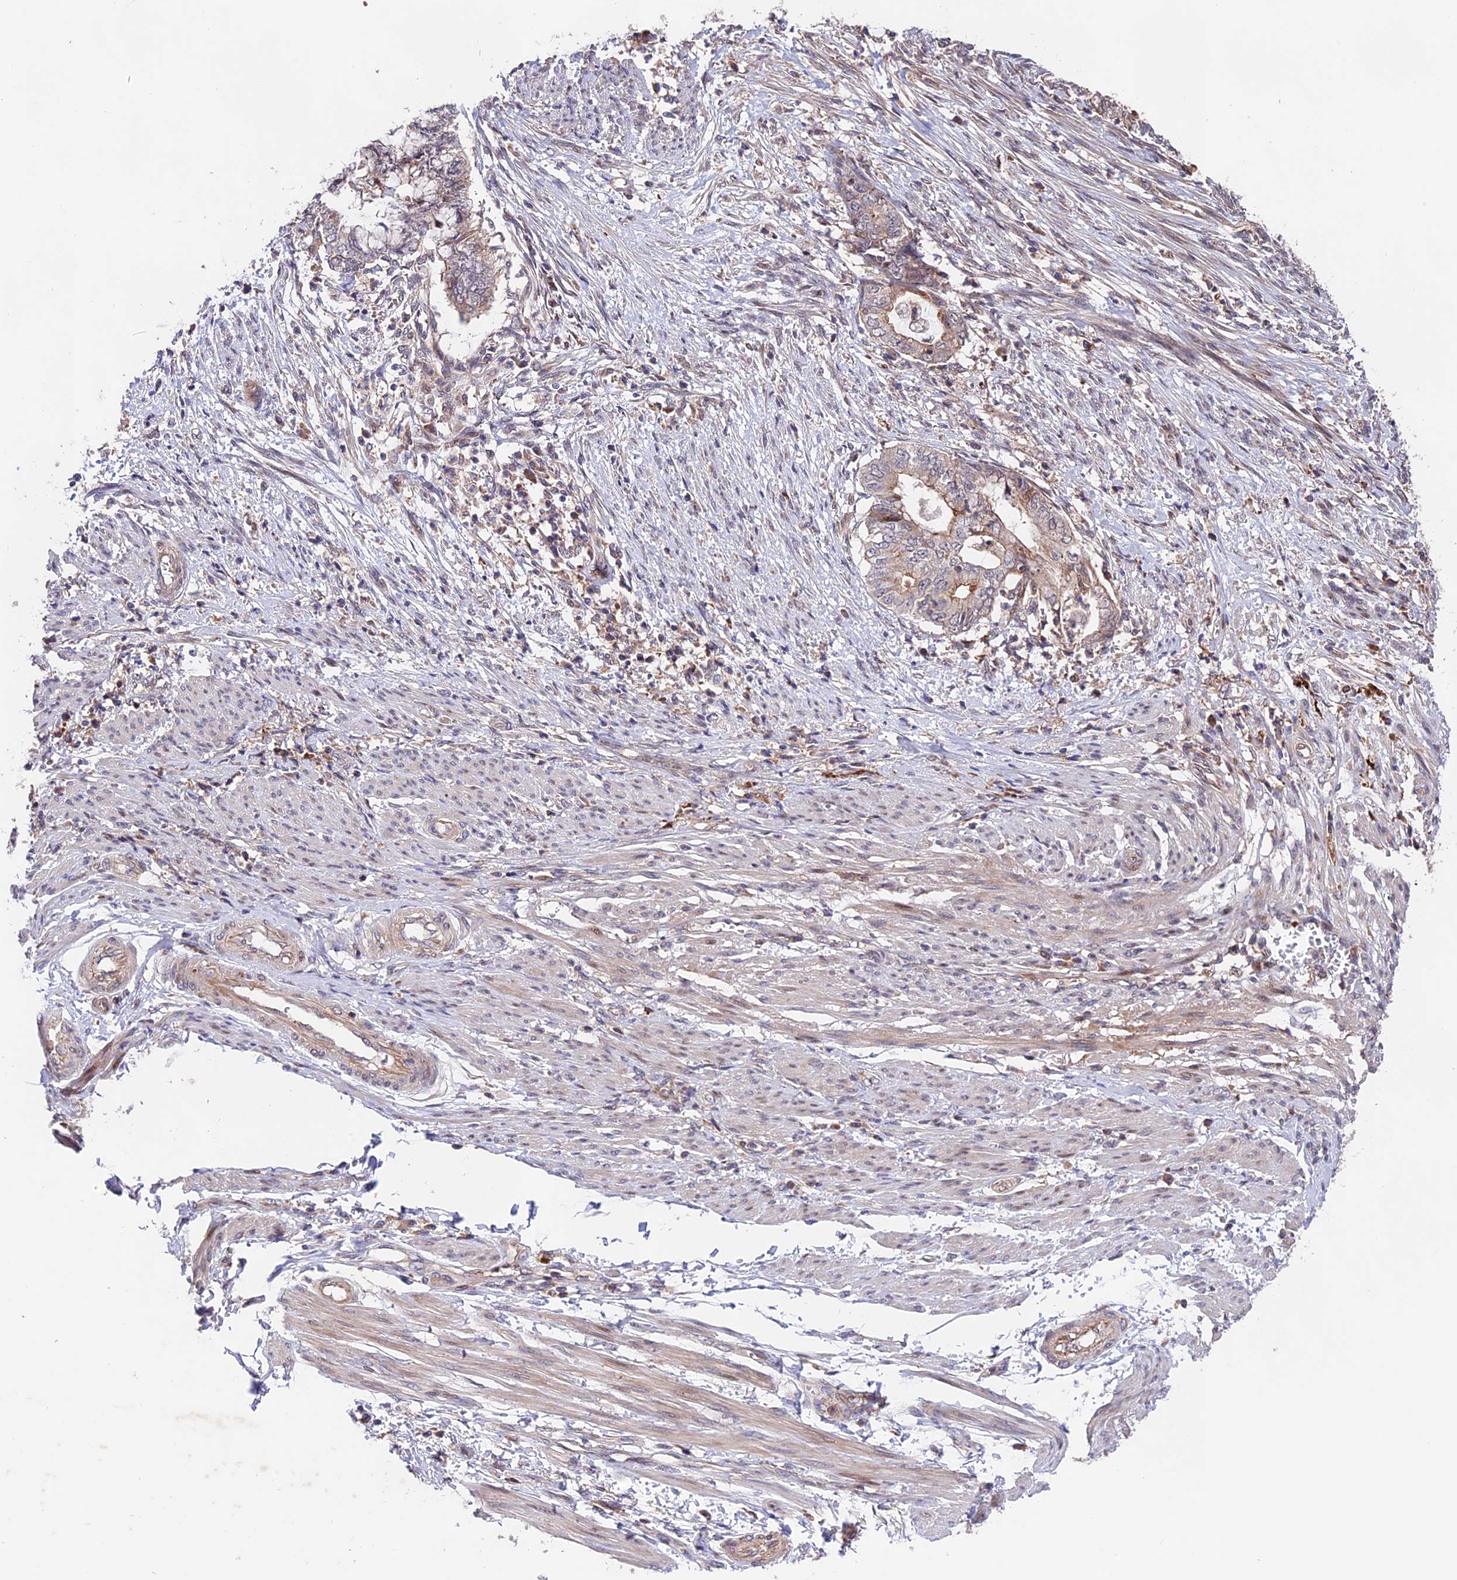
{"staining": {"intensity": "weak", "quantity": "<25%", "location": "cytoplasmic/membranous"}, "tissue": "endometrial cancer", "cell_type": "Tumor cells", "image_type": "cancer", "snomed": [{"axis": "morphology", "description": "Necrosis, NOS"}, {"axis": "morphology", "description": "Adenocarcinoma, NOS"}, {"axis": "topography", "description": "Endometrium"}], "caption": "A high-resolution photomicrograph shows IHC staining of adenocarcinoma (endometrial), which displays no significant expression in tumor cells.", "gene": "CACNA1H", "patient": {"sex": "female", "age": 79}}